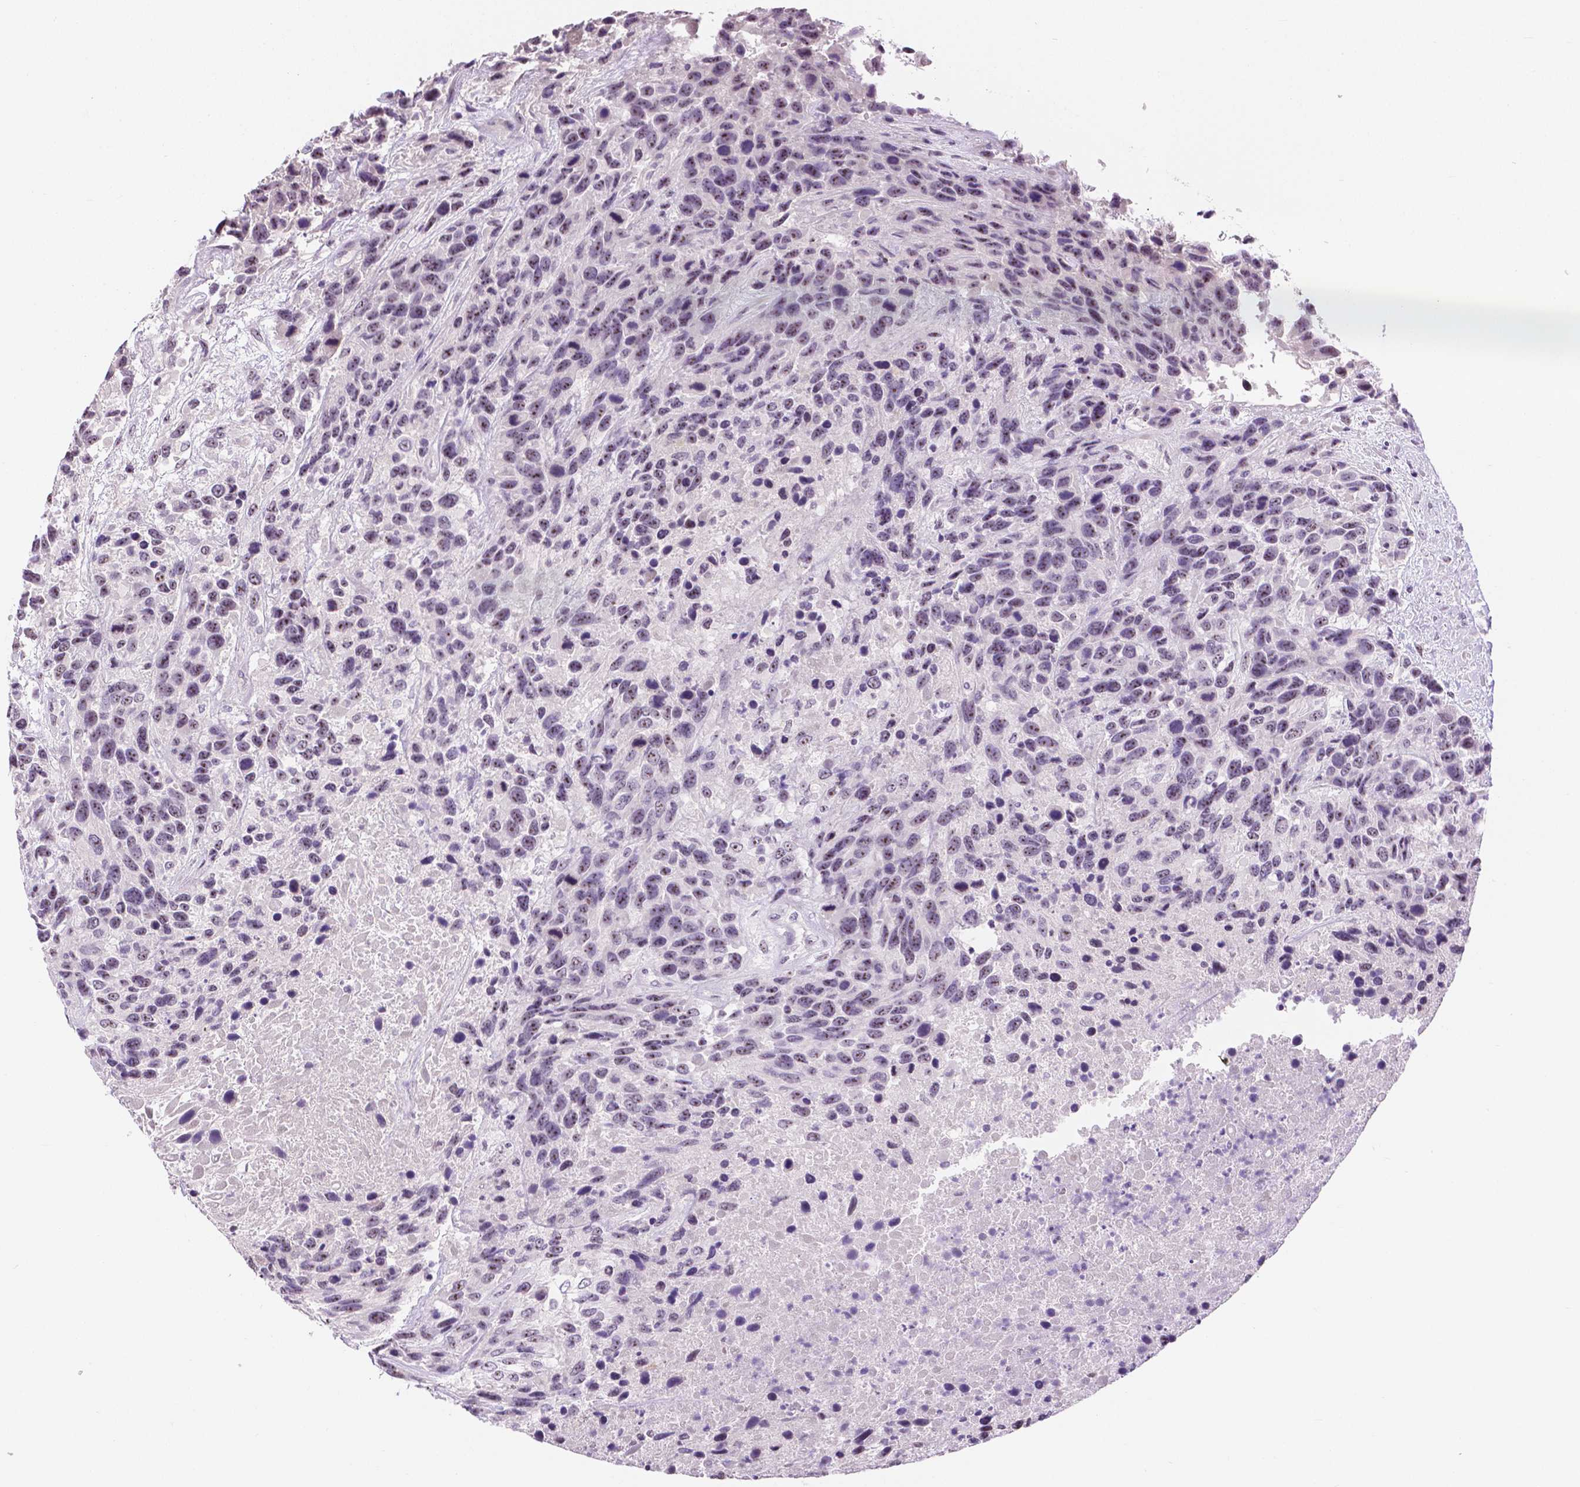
{"staining": {"intensity": "weak", "quantity": "25%-75%", "location": "nuclear"}, "tissue": "urothelial cancer", "cell_type": "Tumor cells", "image_type": "cancer", "snomed": [{"axis": "morphology", "description": "Urothelial carcinoma, High grade"}, {"axis": "topography", "description": "Urinary bladder"}], "caption": "Immunohistochemical staining of high-grade urothelial carcinoma exhibits low levels of weak nuclear protein staining in about 25%-75% of tumor cells.", "gene": "NHP2", "patient": {"sex": "female", "age": 70}}